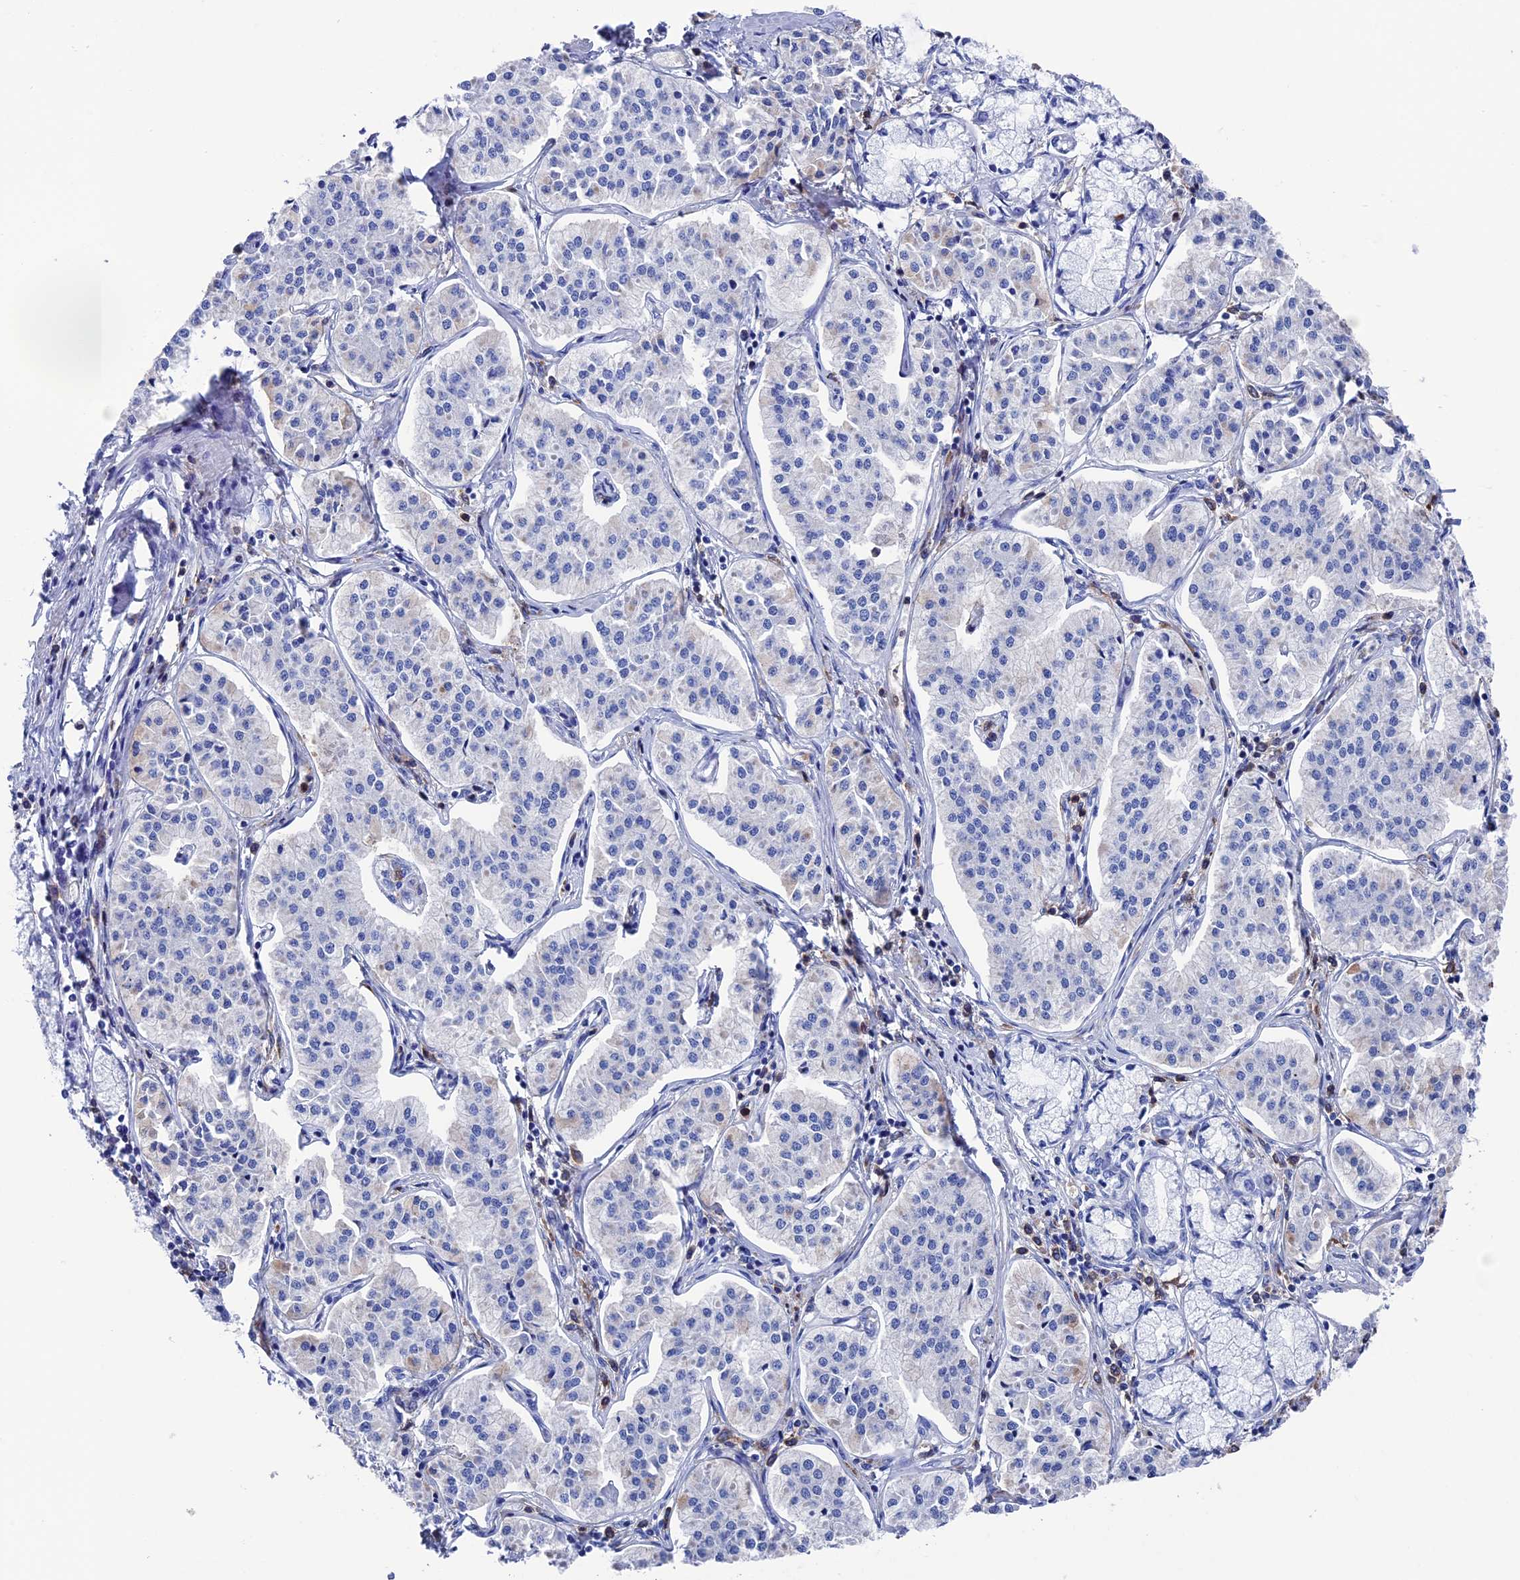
{"staining": {"intensity": "negative", "quantity": "none", "location": "none"}, "tissue": "pancreatic cancer", "cell_type": "Tumor cells", "image_type": "cancer", "snomed": [{"axis": "morphology", "description": "Adenocarcinoma, NOS"}, {"axis": "topography", "description": "Pancreas"}], "caption": "Tumor cells show no significant protein staining in pancreatic adenocarcinoma.", "gene": "TYROBP", "patient": {"sex": "female", "age": 50}}